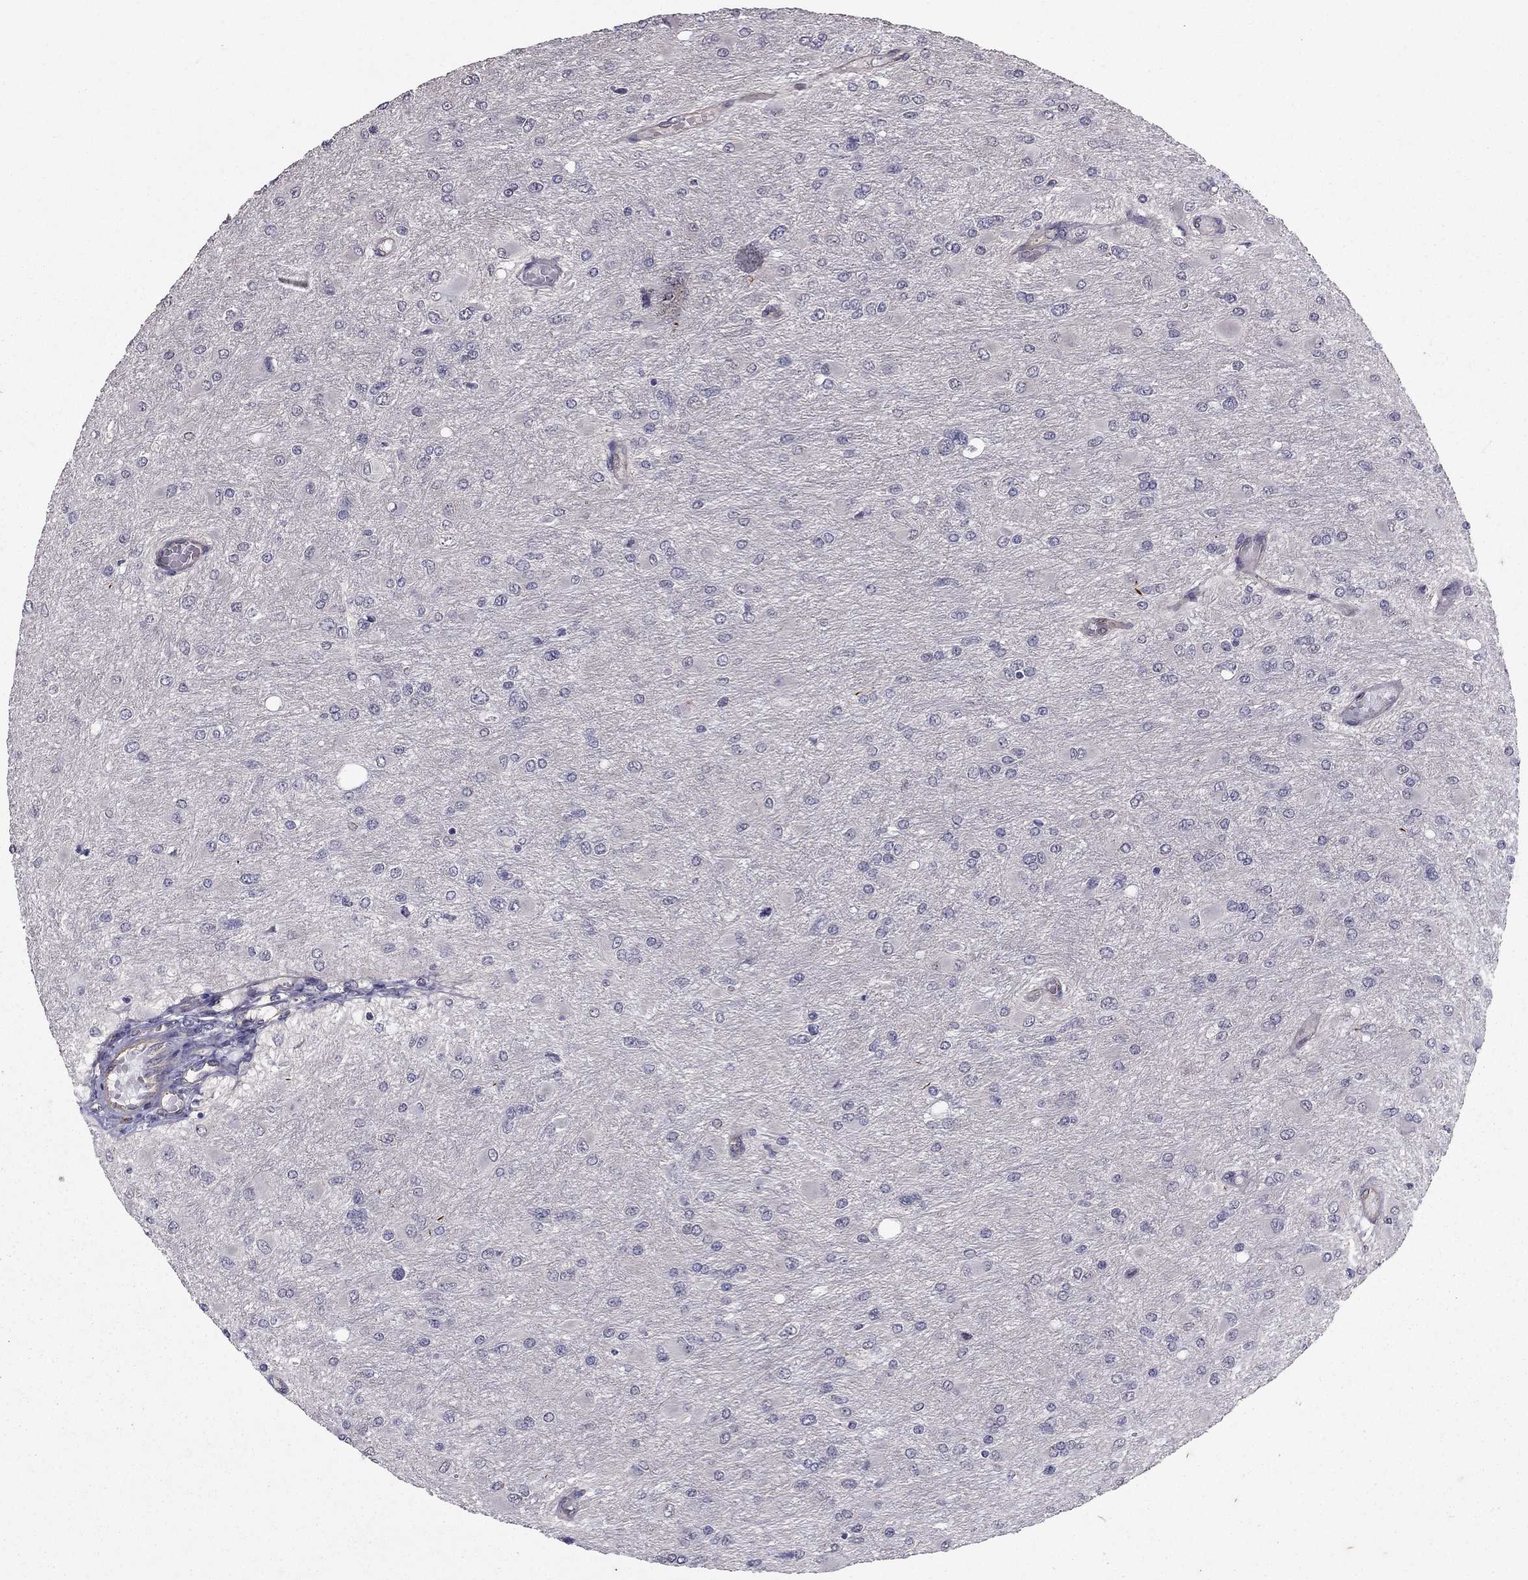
{"staining": {"intensity": "negative", "quantity": "none", "location": "none"}, "tissue": "glioma", "cell_type": "Tumor cells", "image_type": "cancer", "snomed": [{"axis": "morphology", "description": "Glioma, malignant, High grade"}, {"axis": "topography", "description": "Cerebral cortex"}], "caption": "Tumor cells are negative for protein expression in human malignant glioma (high-grade). (Brightfield microscopy of DAB (3,3'-diaminobenzidine) immunohistochemistry at high magnification).", "gene": "RASIP1", "patient": {"sex": "female", "age": 36}}